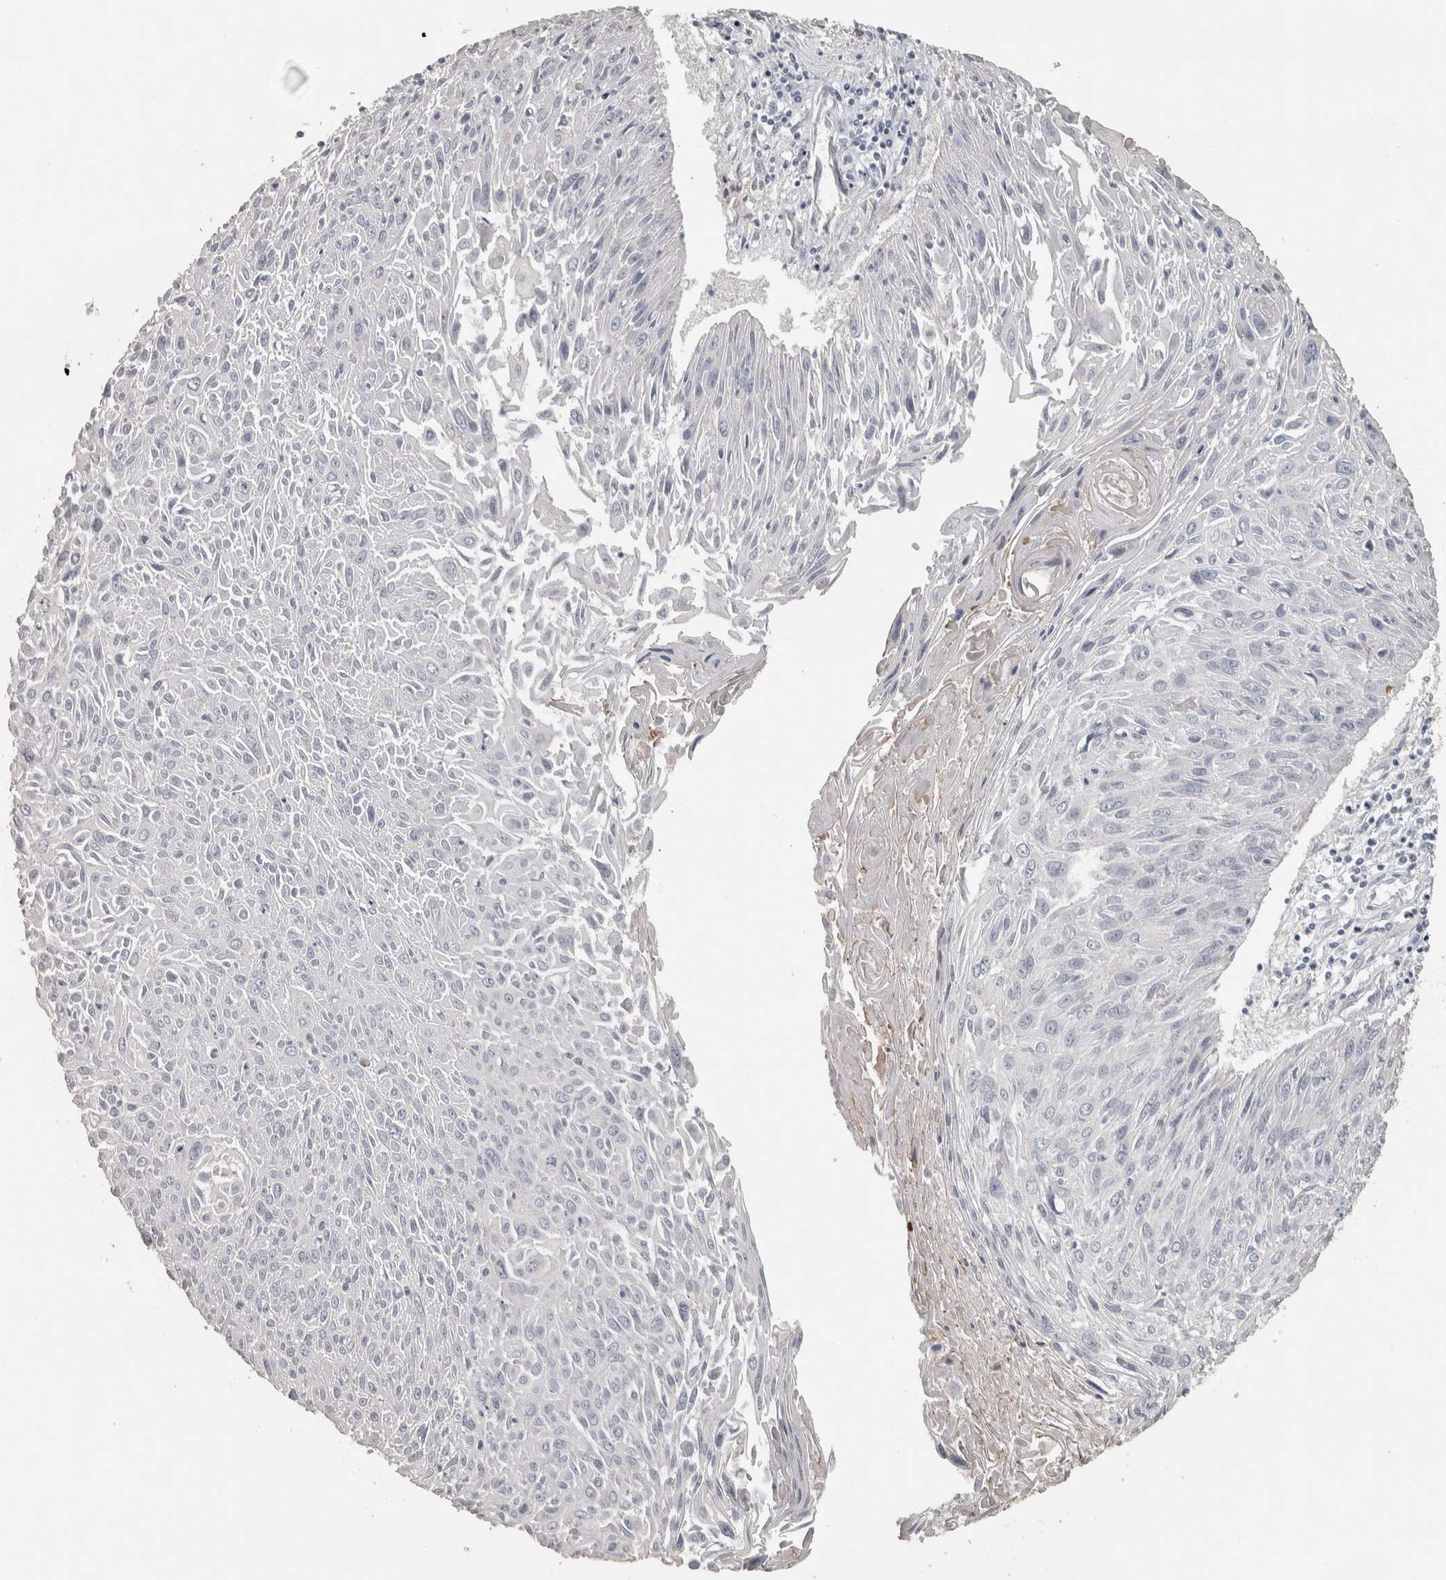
{"staining": {"intensity": "negative", "quantity": "none", "location": "none"}, "tissue": "cervical cancer", "cell_type": "Tumor cells", "image_type": "cancer", "snomed": [{"axis": "morphology", "description": "Squamous cell carcinoma, NOS"}, {"axis": "topography", "description": "Cervix"}], "caption": "Tumor cells show no significant protein positivity in cervical squamous cell carcinoma.", "gene": "DCAF10", "patient": {"sex": "female", "age": 51}}